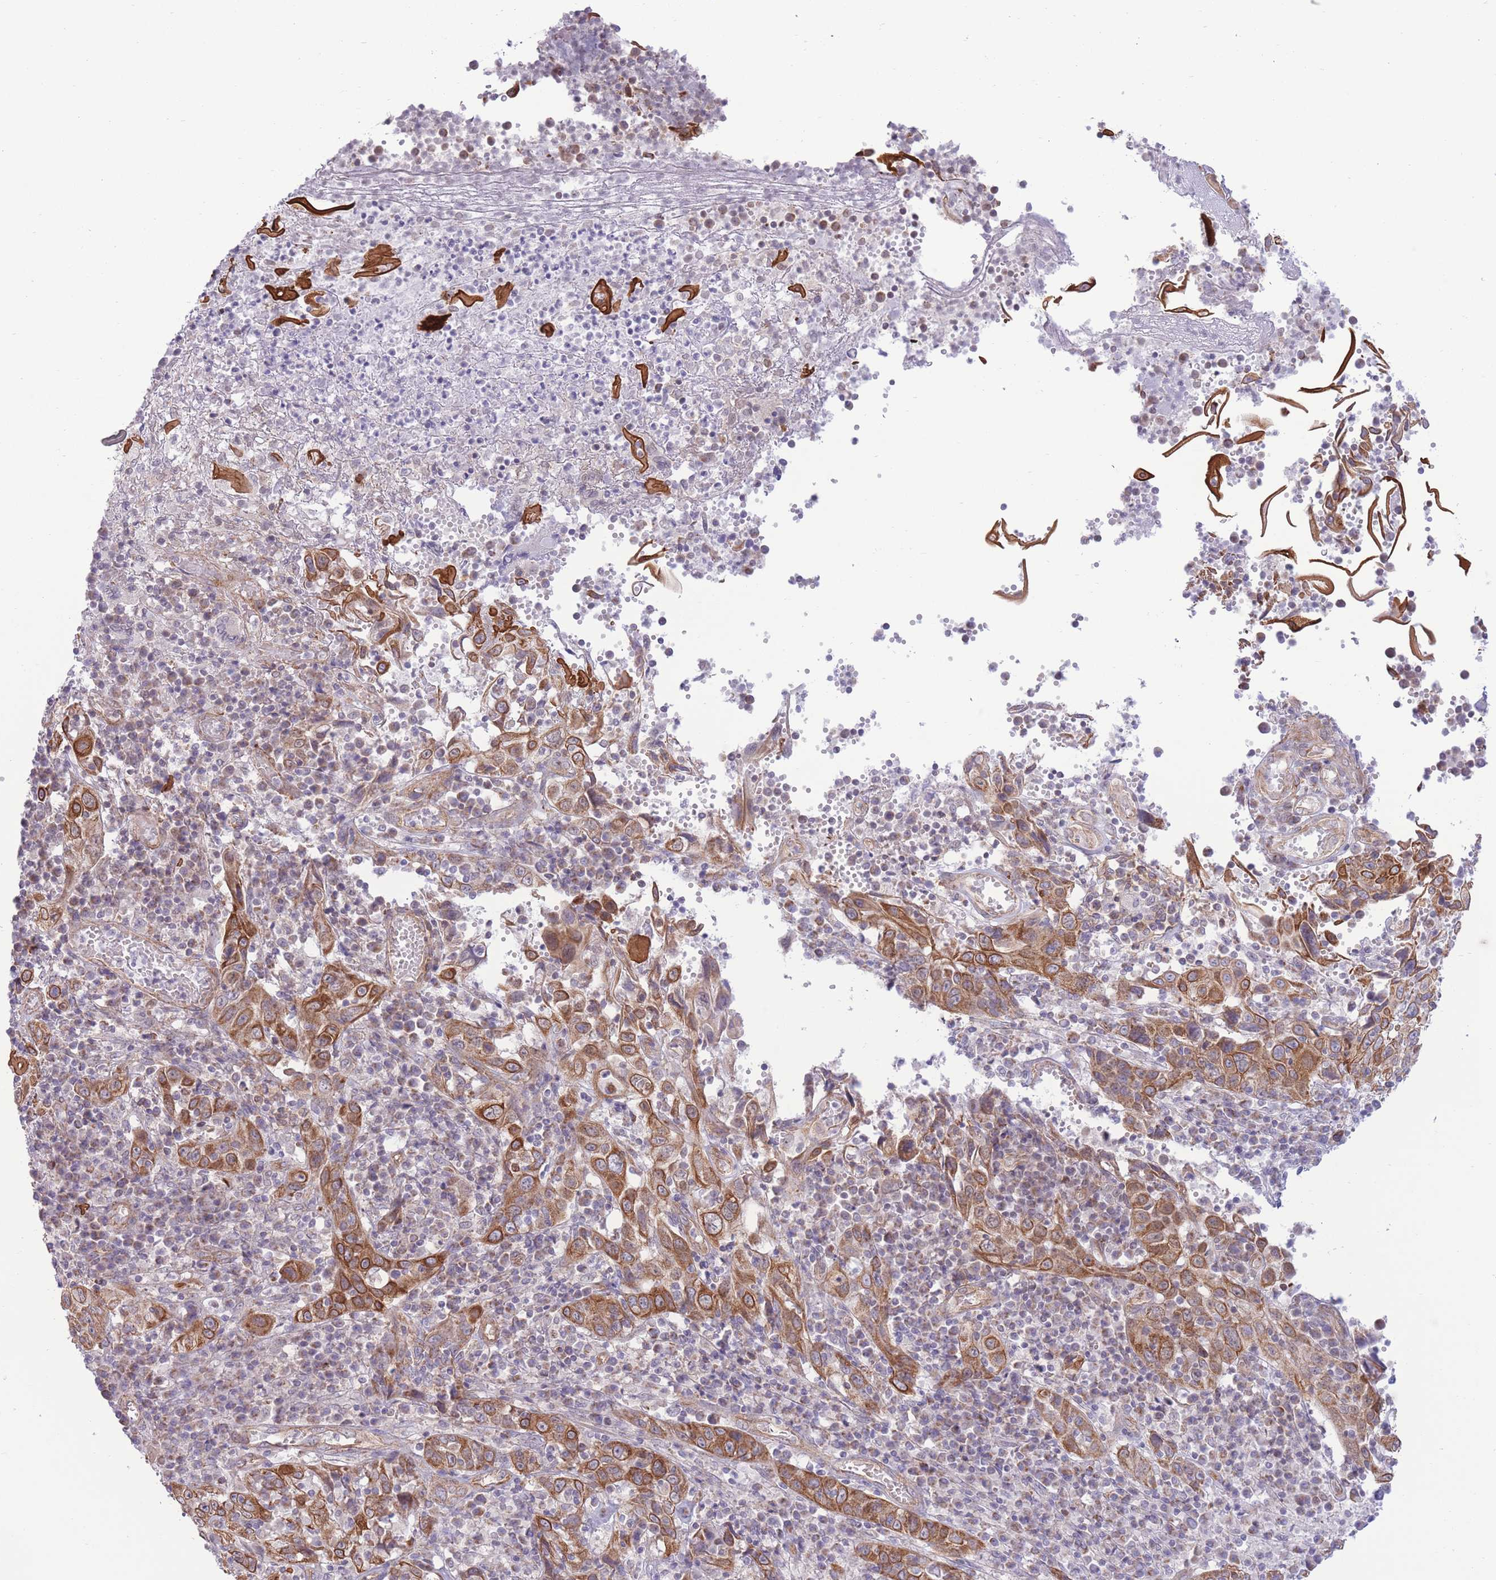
{"staining": {"intensity": "moderate", "quantity": ">75%", "location": "cytoplasmic/membranous"}, "tissue": "cervical cancer", "cell_type": "Tumor cells", "image_type": "cancer", "snomed": [{"axis": "morphology", "description": "Squamous cell carcinoma, NOS"}, {"axis": "topography", "description": "Cervix"}], "caption": "This is a photomicrograph of IHC staining of squamous cell carcinoma (cervical), which shows moderate expression in the cytoplasmic/membranous of tumor cells.", "gene": "MRPS31", "patient": {"sex": "female", "age": 46}}